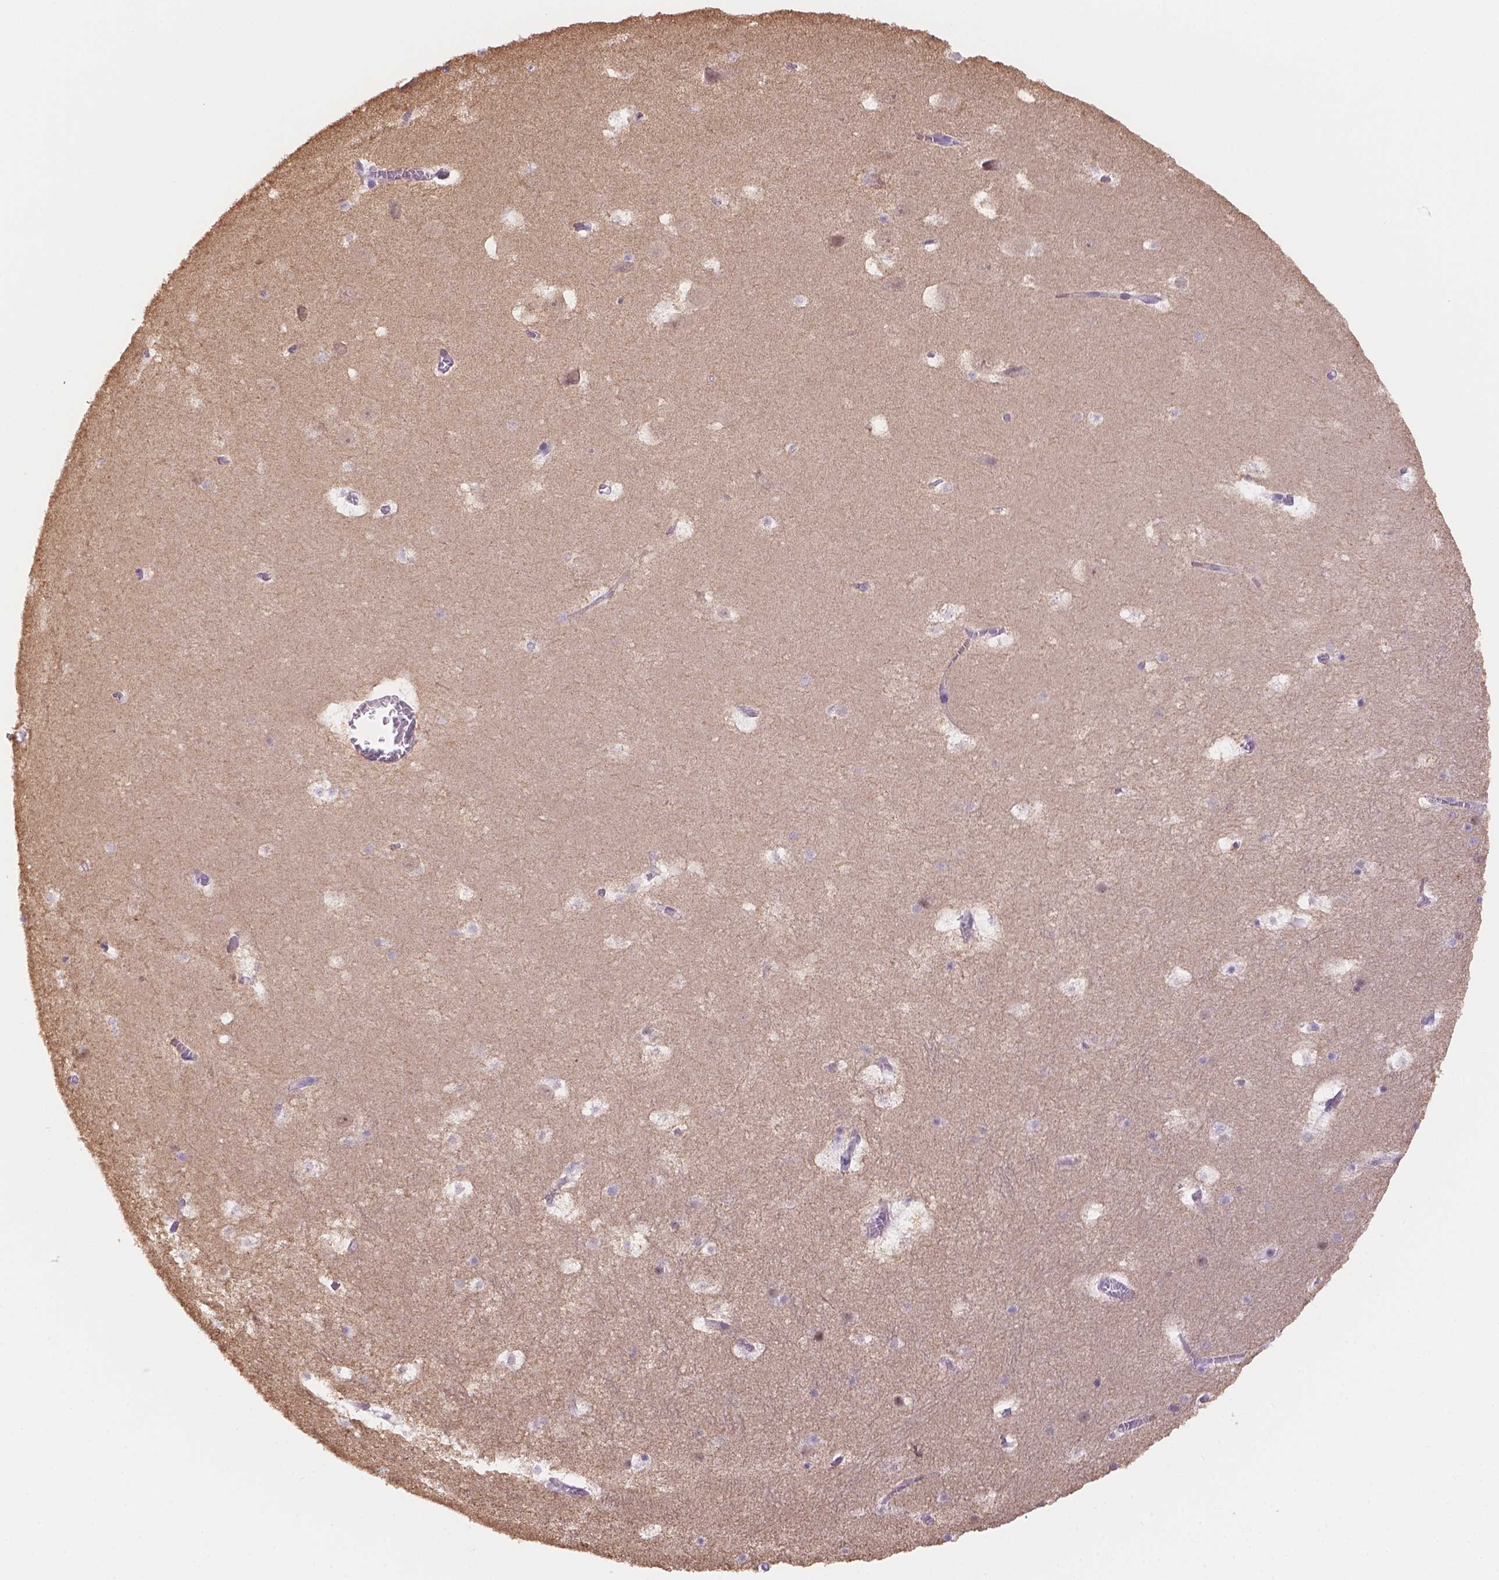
{"staining": {"intensity": "moderate", "quantity": "<25%", "location": "cytoplasmic/membranous"}, "tissue": "hippocampus", "cell_type": "Glial cells", "image_type": "normal", "snomed": [{"axis": "morphology", "description": "Normal tissue, NOS"}, {"axis": "topography", "description": "Hippocampus"}], "caption": "Protein expression analysis of normal hippocampus exhibits moderate cytoplasmic/membranous positivity in about <25% of glial cells.", "gene": "NXPE2", "patient": {"sex": "male", "age": 45}}